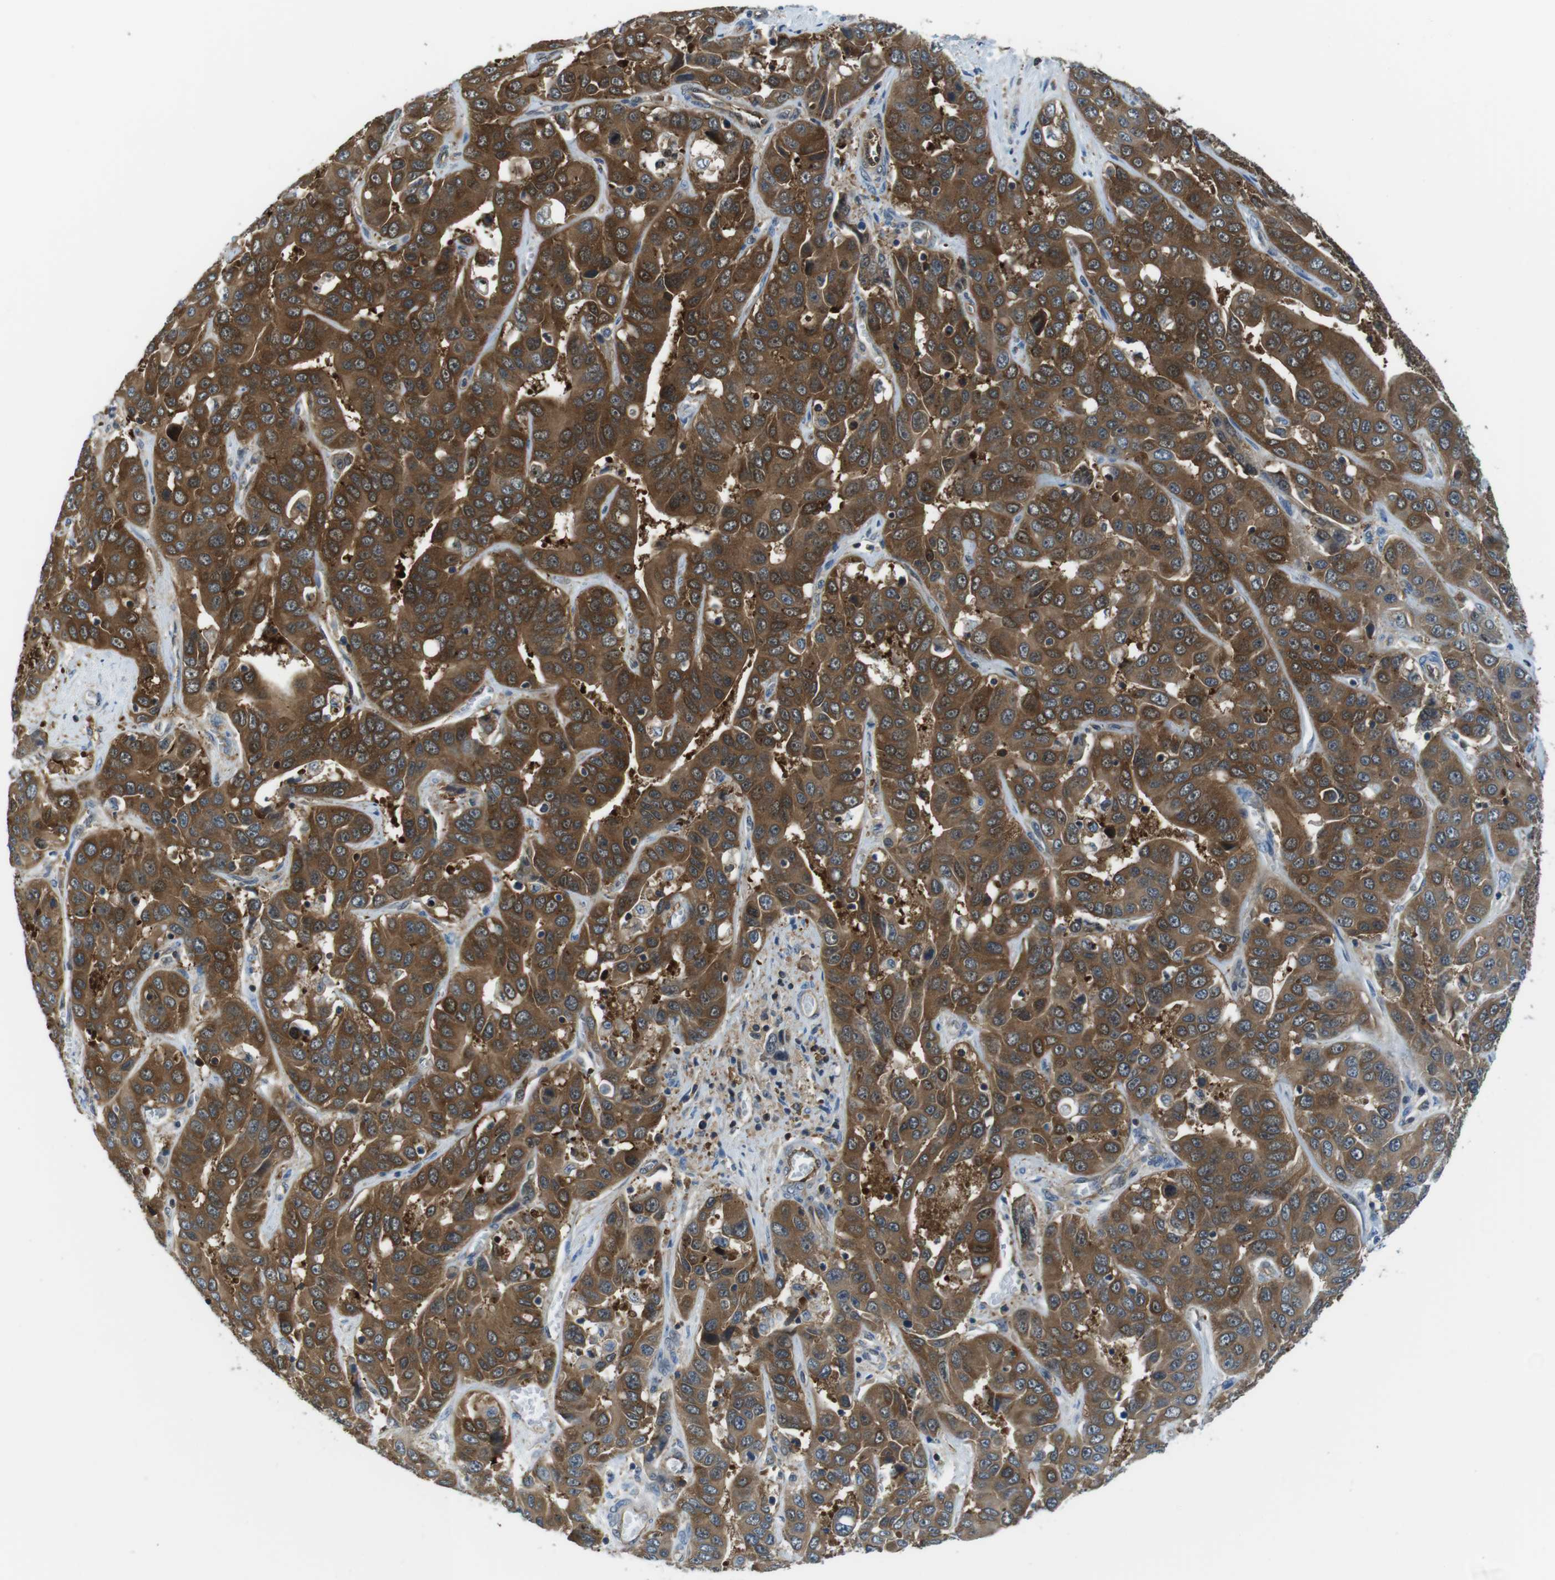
{"staining": {"intensity": "strong", "quantity": ">75%", "location": "cytoplasmic/membranous"}, "tissue": "liver cancer", "cell_type": "Tumor cells", "image_type": "cancer", "snomed": [{"axis": "morphology", "description": "Cholangiocarcinoma"}, {"axis": "topography", "description": "Liver"}], "caption": "This is an image of immunohistochemistry (IHC) staining of cholangiocarcinoma (liver), which shows strong positivity in the cytoplasmic/membranous of tumor cells.", "gene": "TES", "patient": {"sex": "female", "age": 52}}